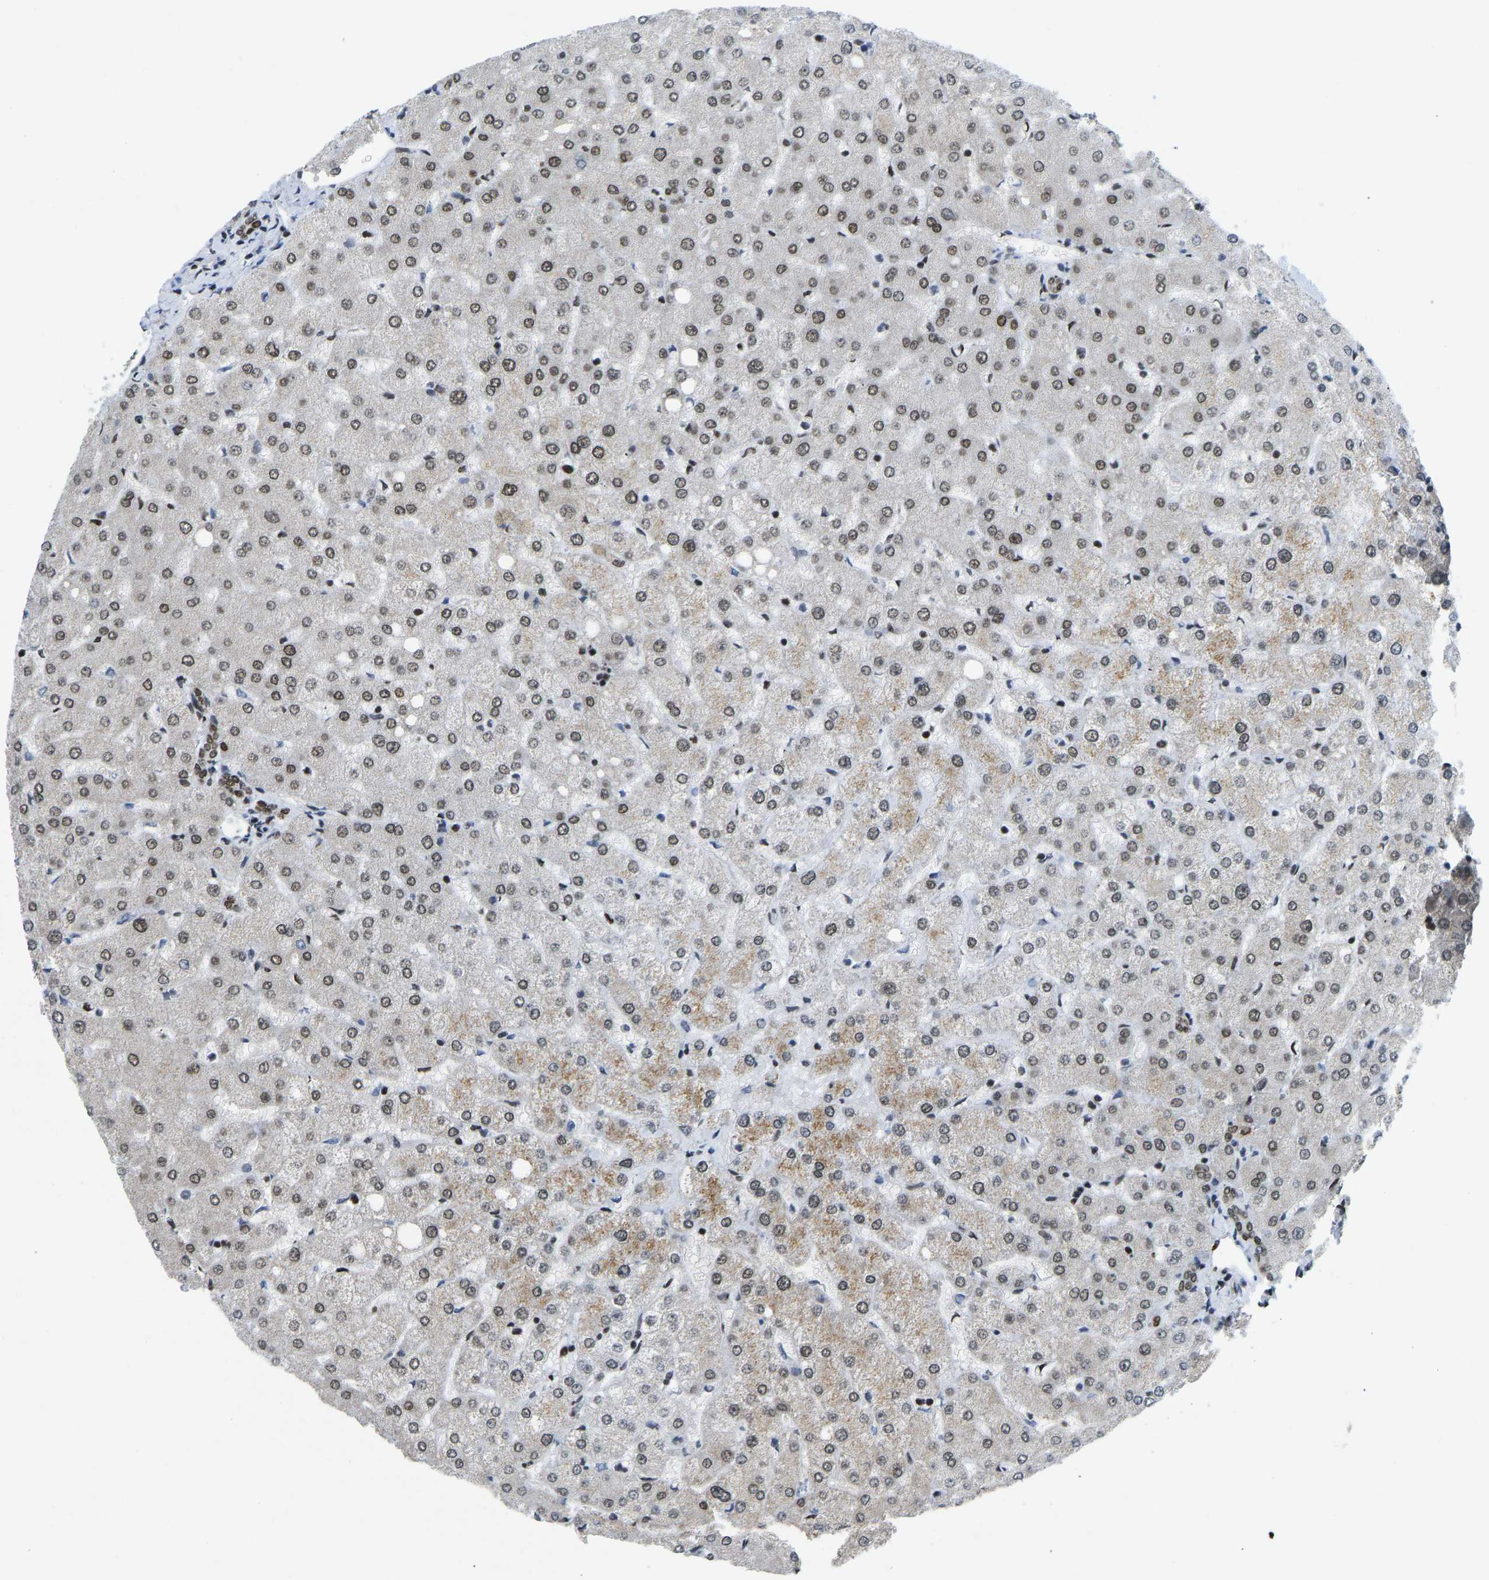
{"staining": {"intensity": "moderate", "quantity": "25%-75%", "location": "nuclear"}, "tissue": "liver", "cell_type": "Cholangiocytes", "image_type": "normal", "snomed": [{"axis": "morphology", "description": "Normal tissue, NOS"}, {"axis": "topography", "description": "Liver"}], "caption": "An image showing moderate nuclear staining in approximately 25%-75% of cholangiocytes in benign liver, as visualized by brown immunohistochemical staining.", "gene": "ZSCAN20", "patient": {"sex": "female", "age": 54}}